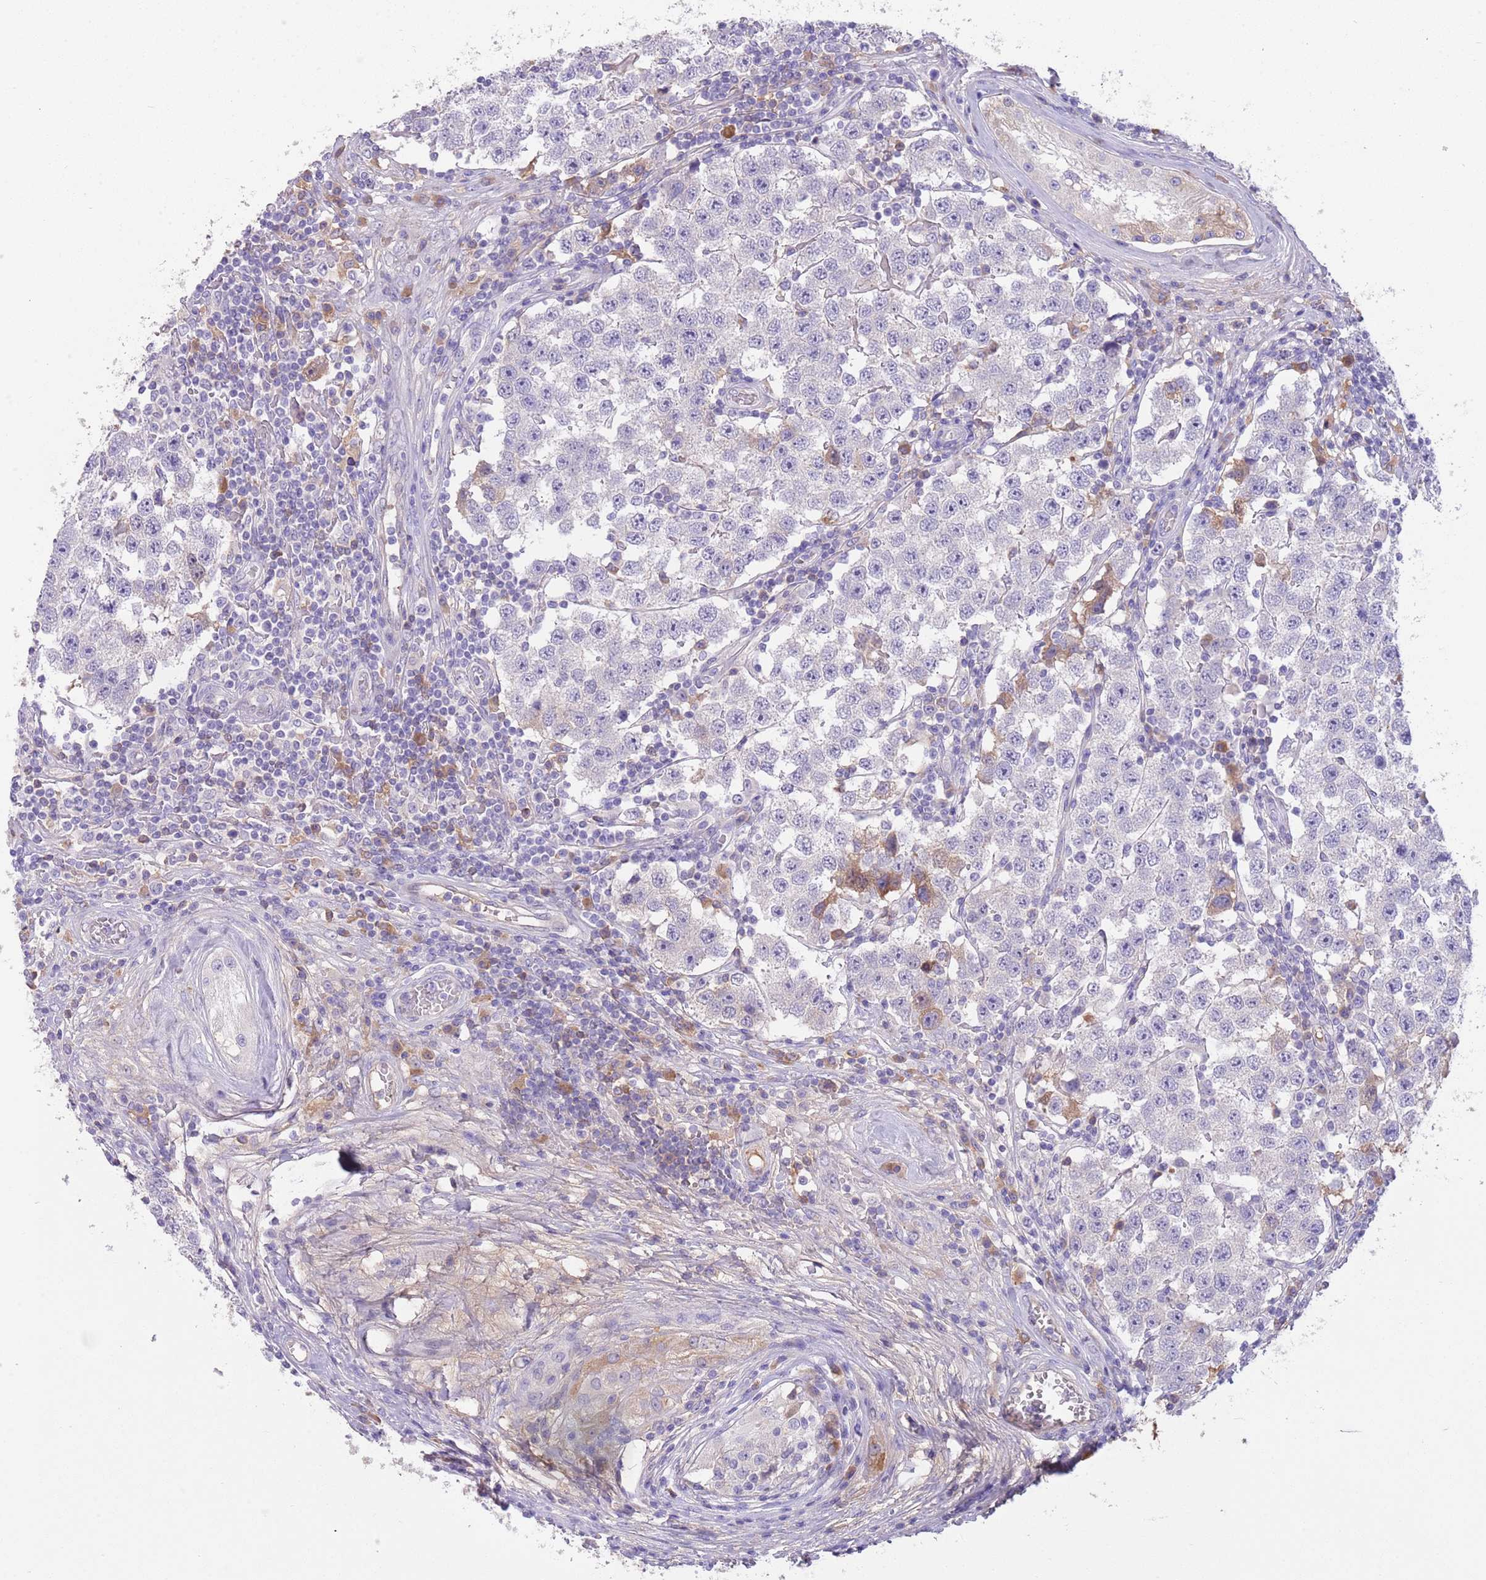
{"staining": {"intensity": "negative", "quantity": "none", "location": "none"}, "tissue": "testis cancer", "cell_type": "Tumor cells", "image_type": "cancer", "snomed": [{"axis": "morphology", "description": "Seminoma, NOS"}, {"axis": "topography", "description": "Testis"}], "caption": "Immunohistochemical staining of testis cancer (seminoma) demonstrates no significant staining in tumor cells.", "gene": "IGFL4", "patient": {"sex": "male", "age": 34}}